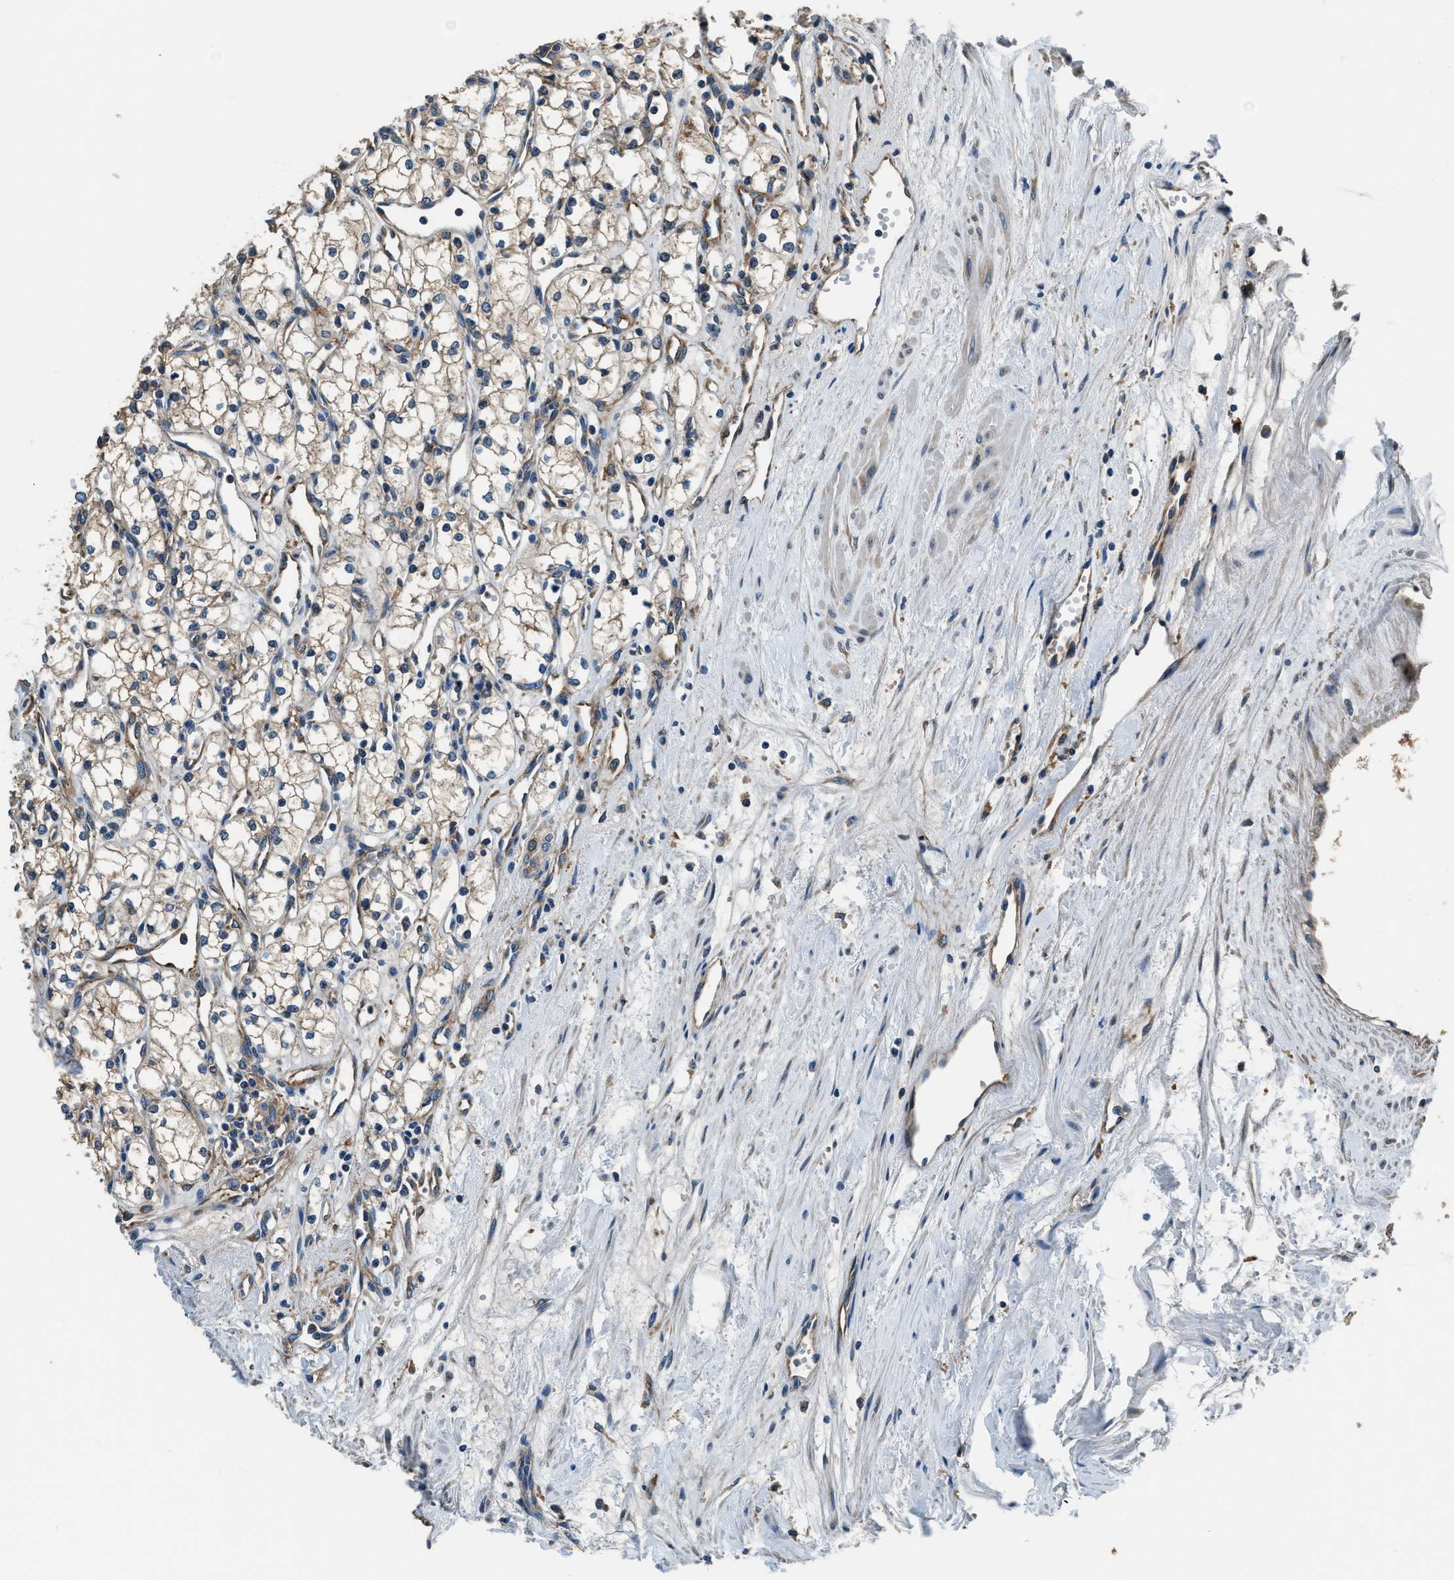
{"staining": {"intensity": "weak", "quantity": "<25%", "location": "cytoplasmic/membranous"}, "tissue": "renal cancer", "cell_type": "Tumor cells", "image_type": "cancer", "snomed": [{"axis": "morphology", "description": "Adenocarcinoma, NOS"}, {"axis": "topography", "description": "Kidney"}], "caption": "This is an immunohistochemistry (IHC) photomicrograph of human renal cancer. There is no positivity in tumor cells.", "gene": "EEA1", "patient": {"sex": "male", "age": 59}}